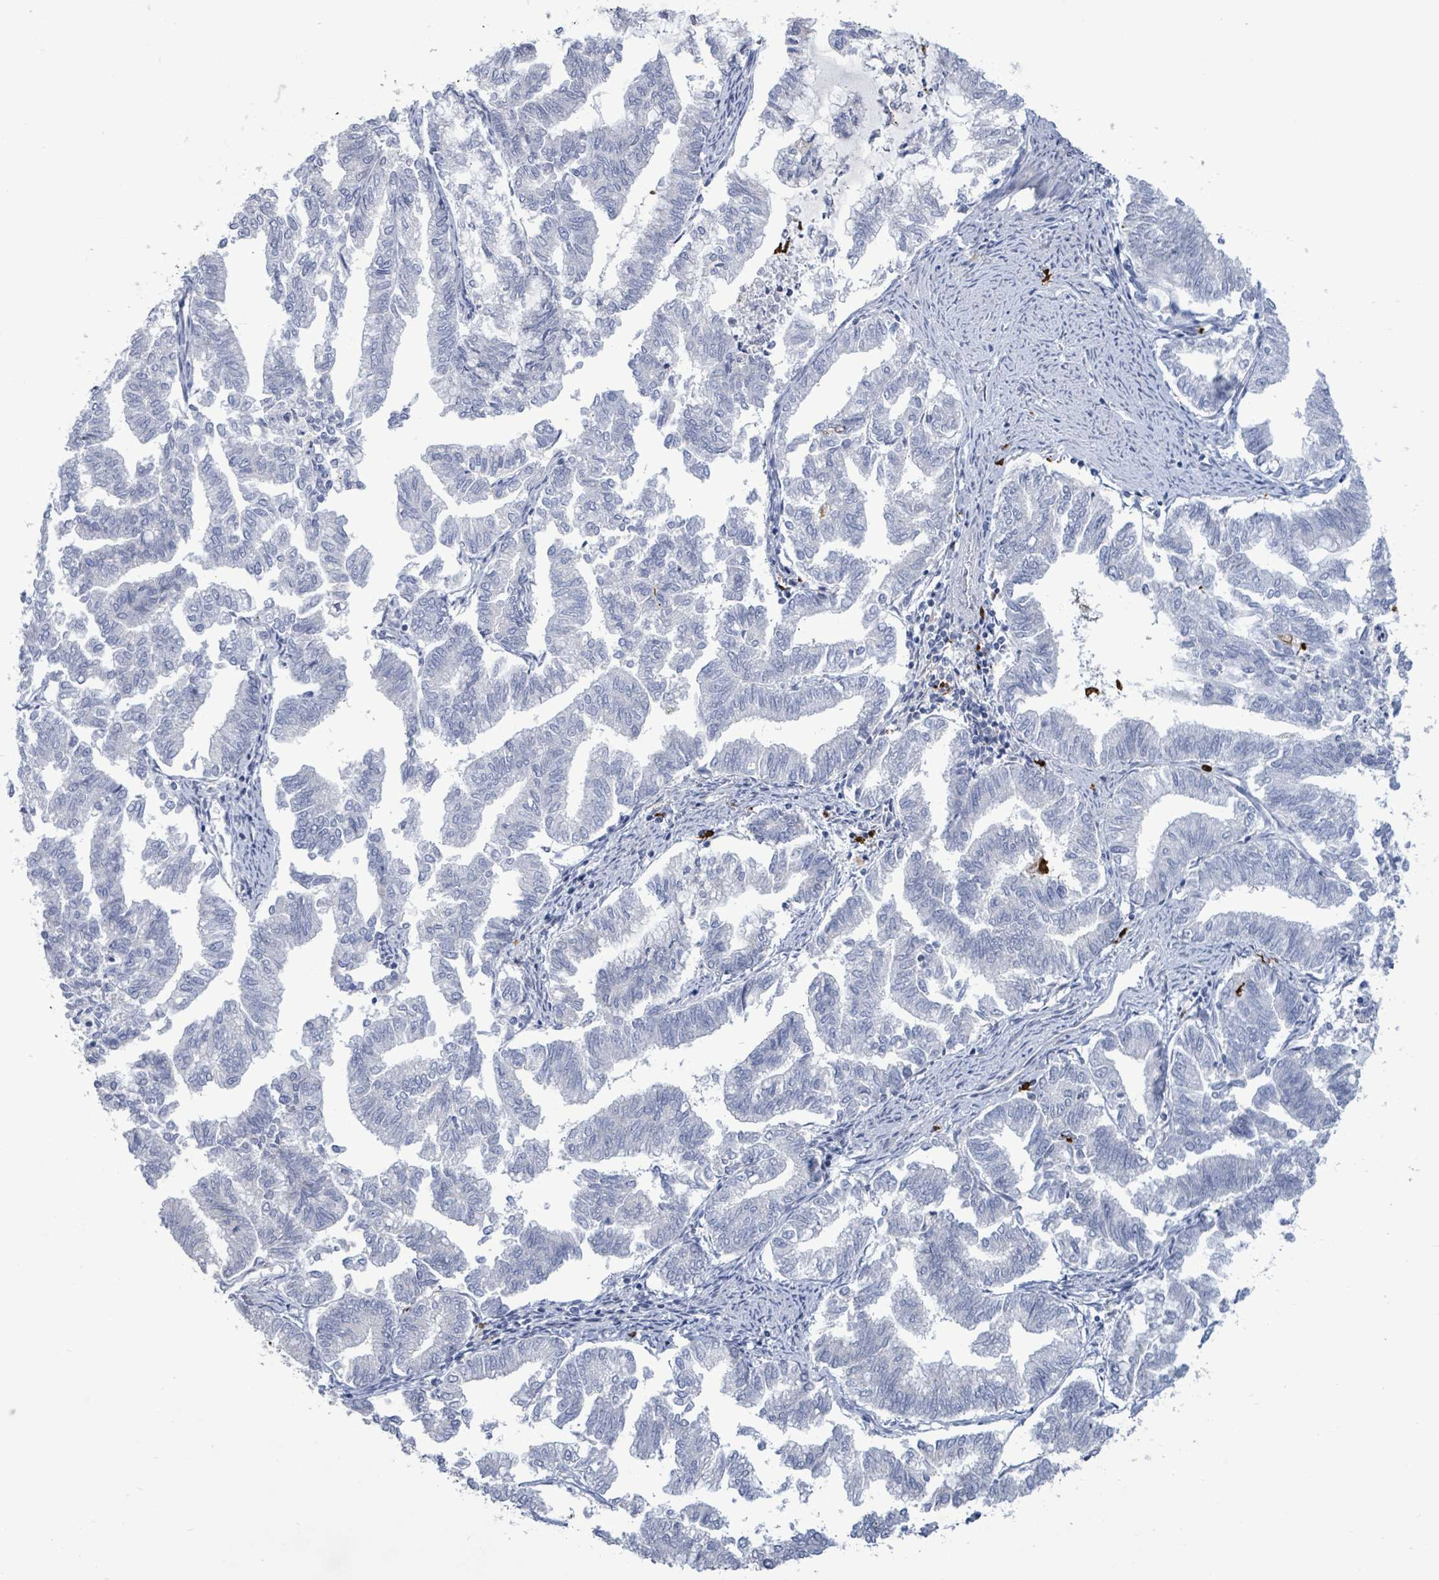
{"staining": {"intensity": "negative", "quantity": "none", "location": "none"}, "tissue": "endometrial cancer", "cell_type": "Tumor cells", "image_type": "cancer", "snomed": [{"axis": "morphology", "description": "Adenocarcinoma, NOS"}, {"axis": "topography", "description": "Endometrium"}], "caption": "An IHC histopathology image of endometrial cancer (adenocarcinoma) is shown. There is no staining in tumor cells of endometrial cancer (adenocarcinoma).", "gene": "FAM210A", "patient": {"sex": "female", "age": 79}}